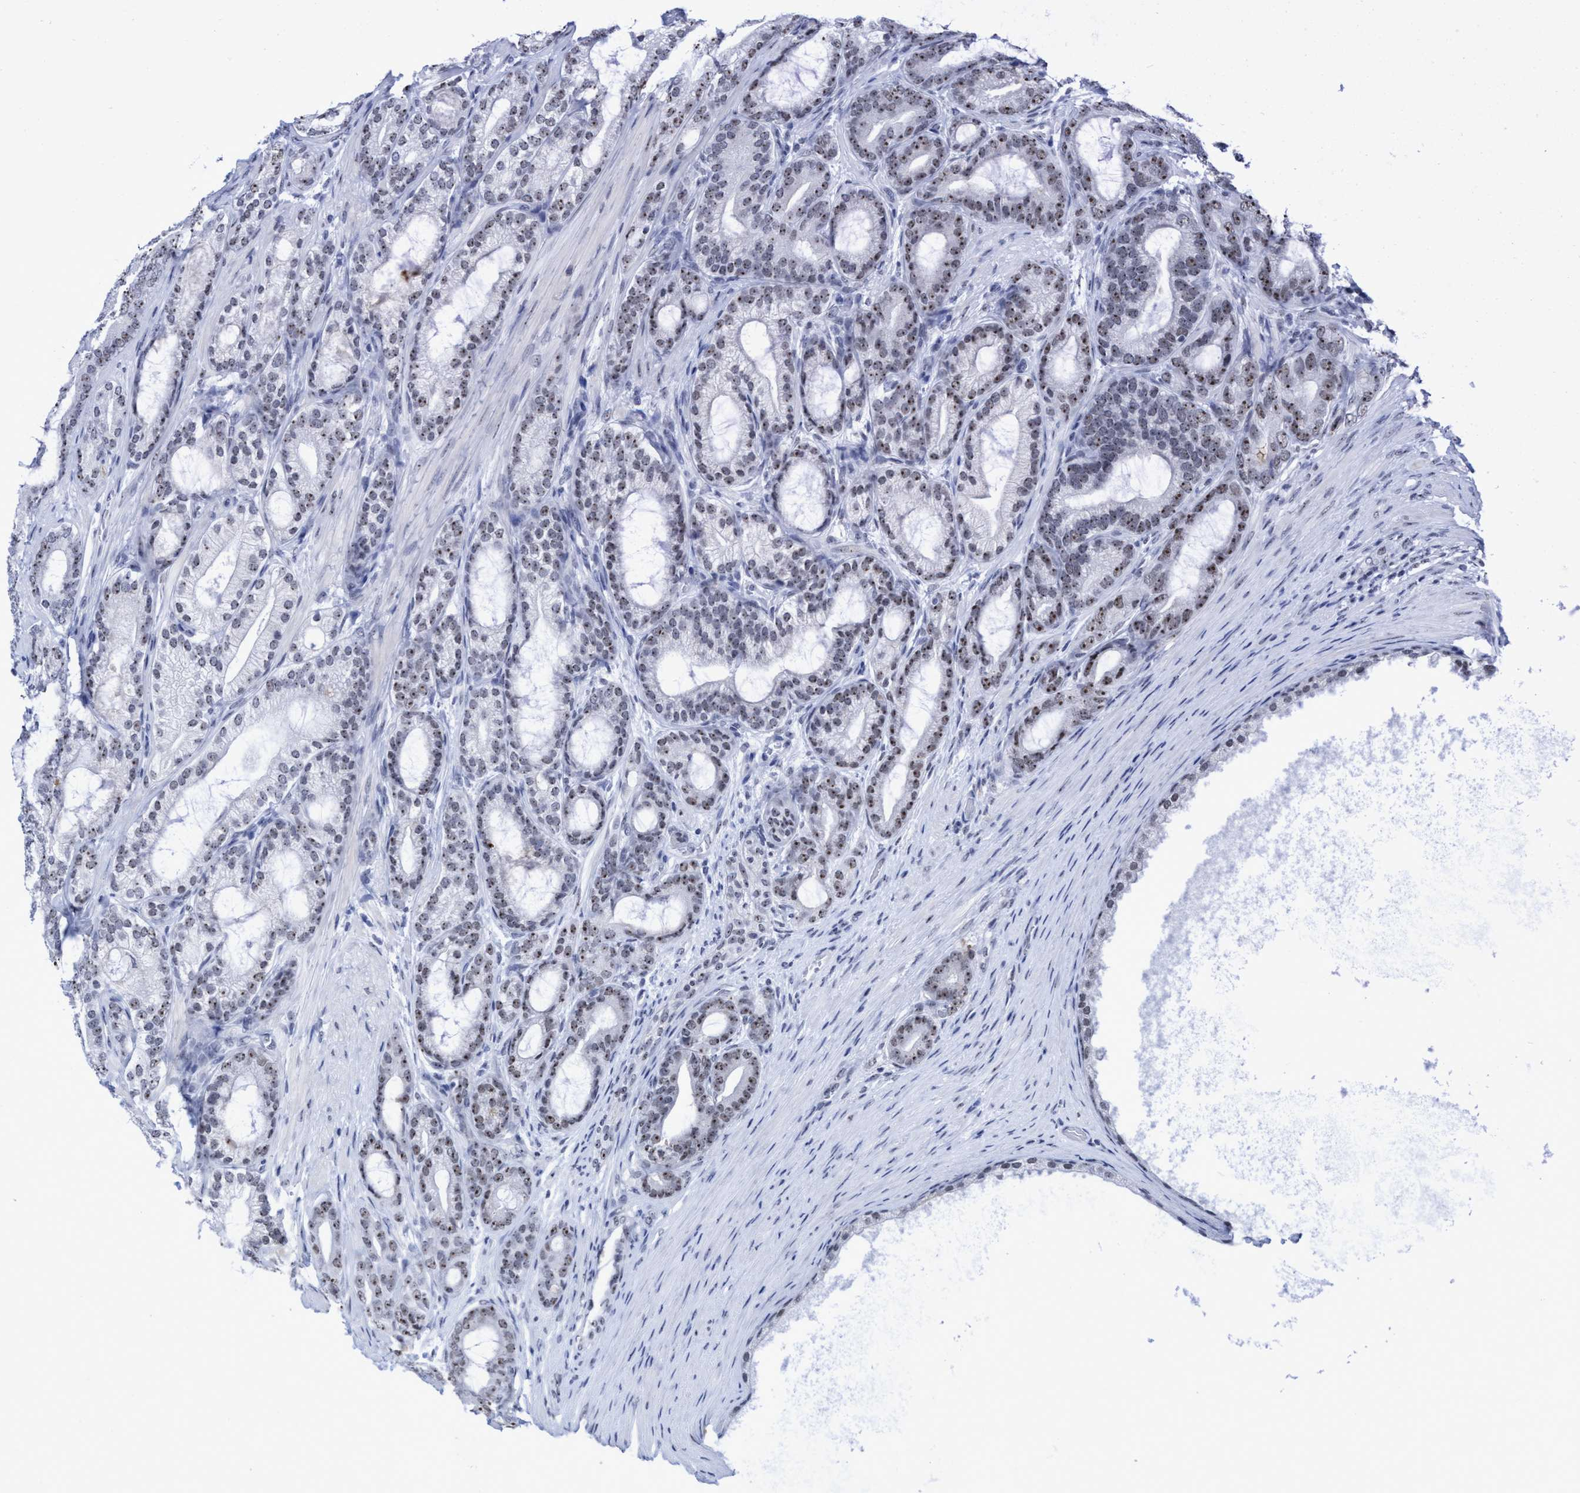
{"staining": {"intensity": "moderate", "quantity": "25%-75%", "location": "nuclear"}, "tissue": "prostate cancer", "cell_type": "Tumor cells", "image_type": "cancer", "snomed": [{"axis": "morphology", "description": "Adenocarcinoma, High grade"}, {"axis": "topography", "description": "Prostate"}], "caption": "Protein analysis of prostate cancer tissue displays moderate nuclear expression in approximately 25%-75% of tumor cells.", "gene": "EFCAB10", "patient": {"sex": "male", "age": 60}}